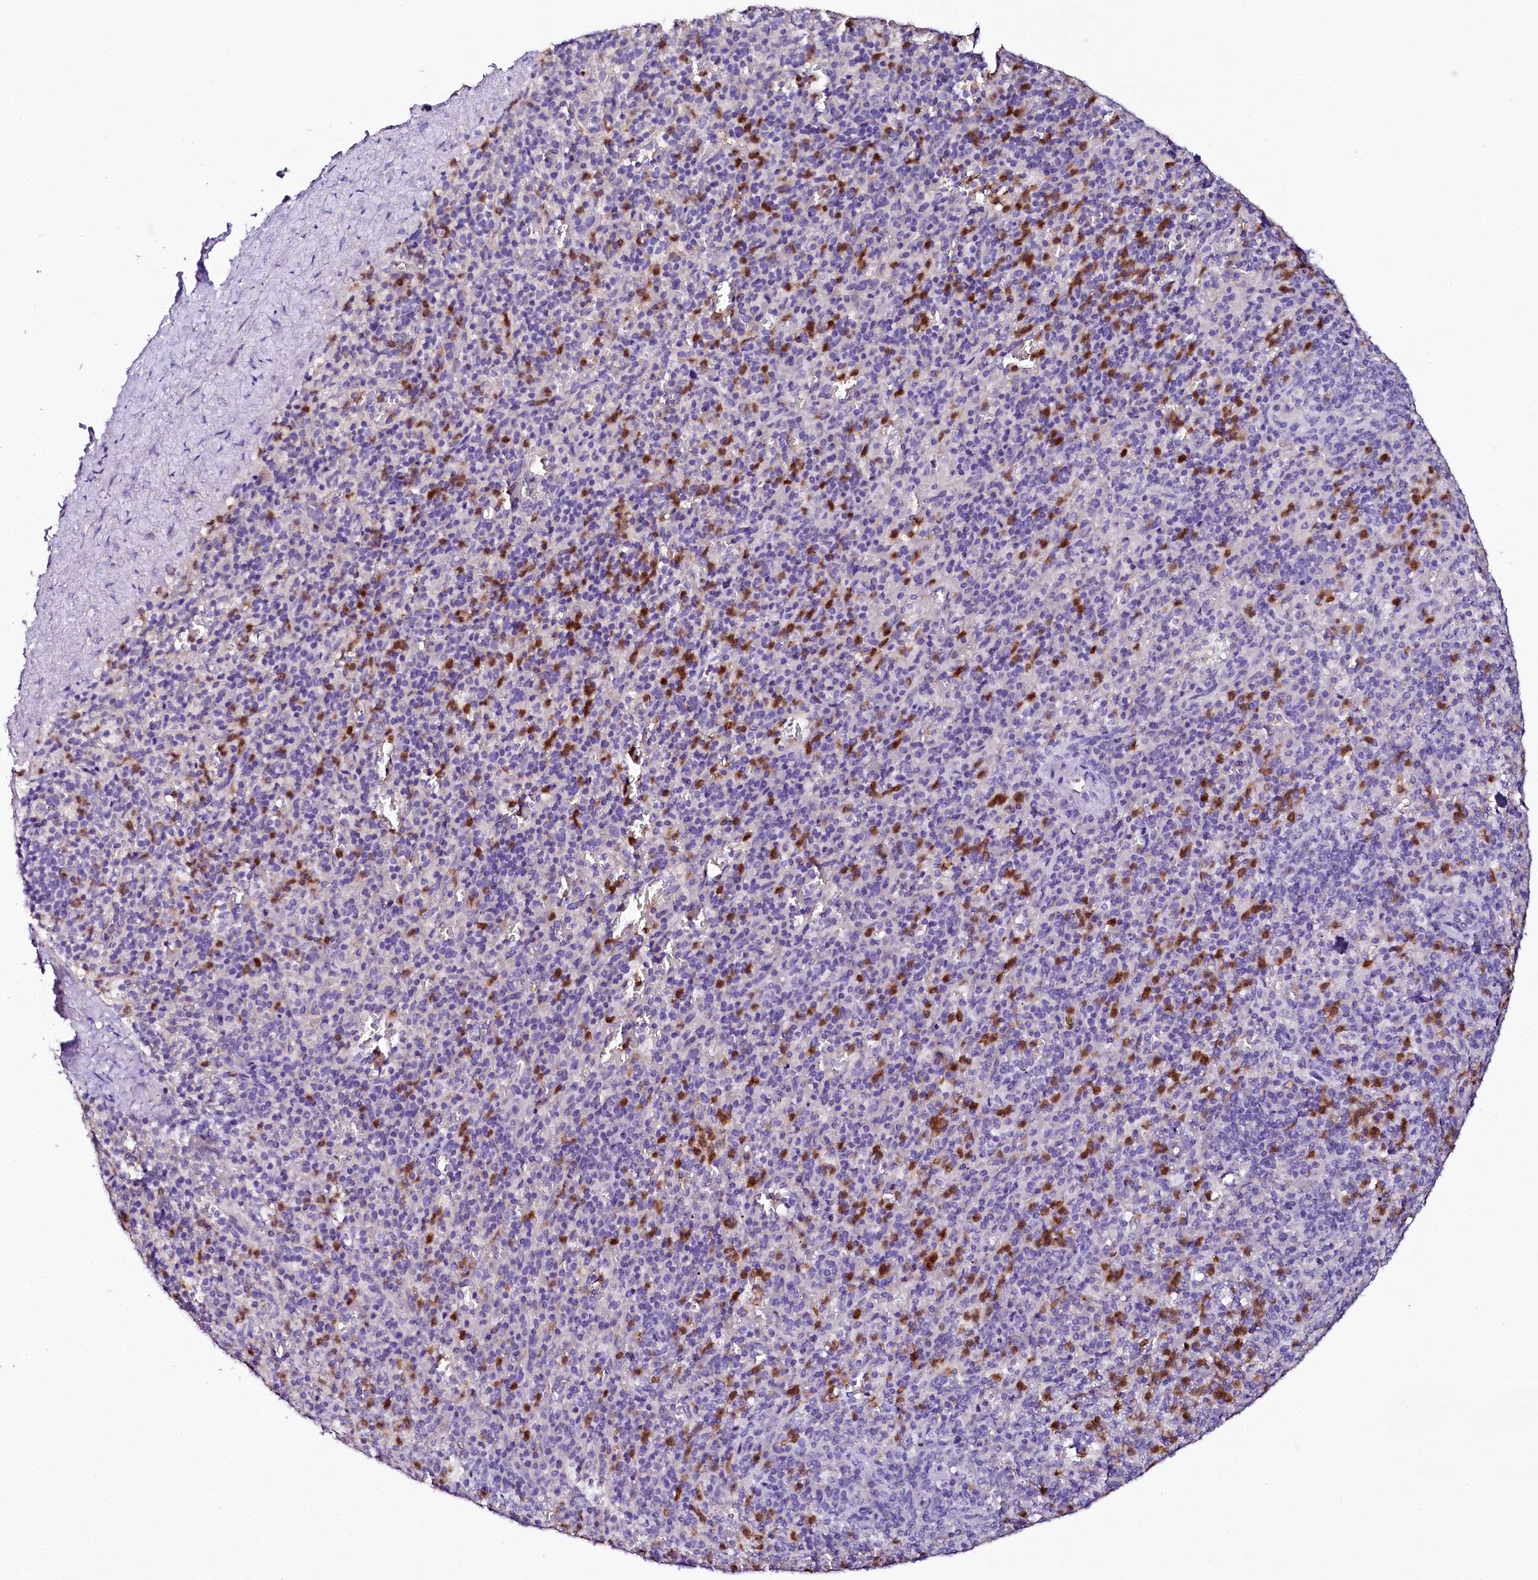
{"staining": {"intensity": "strong", "quantity": "25%-75%", "location": "nuclear"}, "tissue": "spleen", "cell_type": "Cells in red pulp", "image_type": "normal", "snomed": [{"axis": "morphology", "description": "Normal tissue, NOS"}, {"axis": "topography", "description": "Spleen"}], "caption": "Strong nuclear staining is appreciated in about 25%-75% of cells in red pulp in normal spleen.", "gene": "NAA16", "patient": {"sex": "male", "age": 82}}